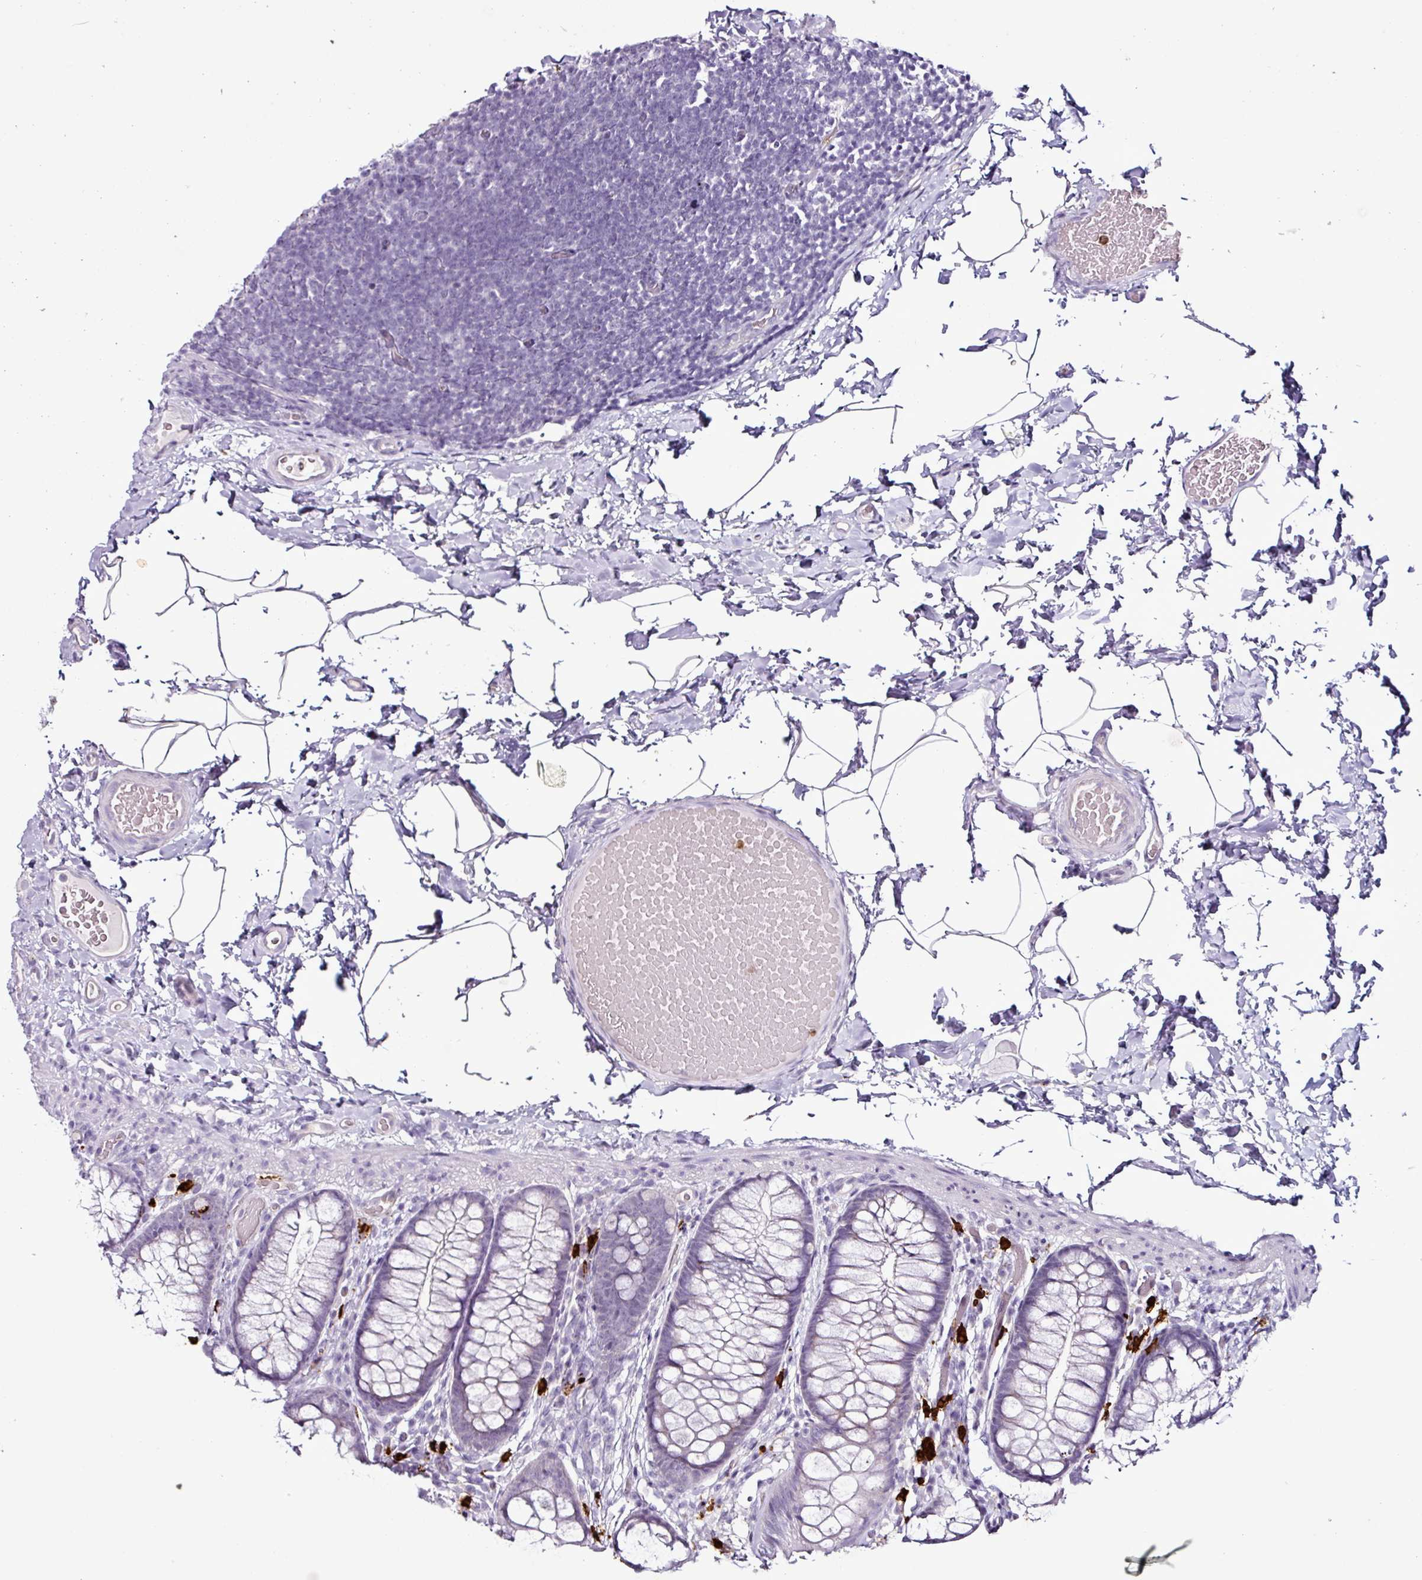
{"staining": {"intensity": "negative", "quantity": "none", "location": "none"}, "tissue": "colon", "cell_type": "Endothelial cells", "image_type": "normal", "snomed": [{"axis": "morphology", "description": "Normal tissue, NOS"}, {"axis": "topography", "description": "Colon"}], "caption": "Immunohistochemistry micrograph of normal colon stained for a protein (brown), which shows no staining in endothelial cells.", "gene": "TMEM178A", "patient": {"sex": "male", "age": 46}}